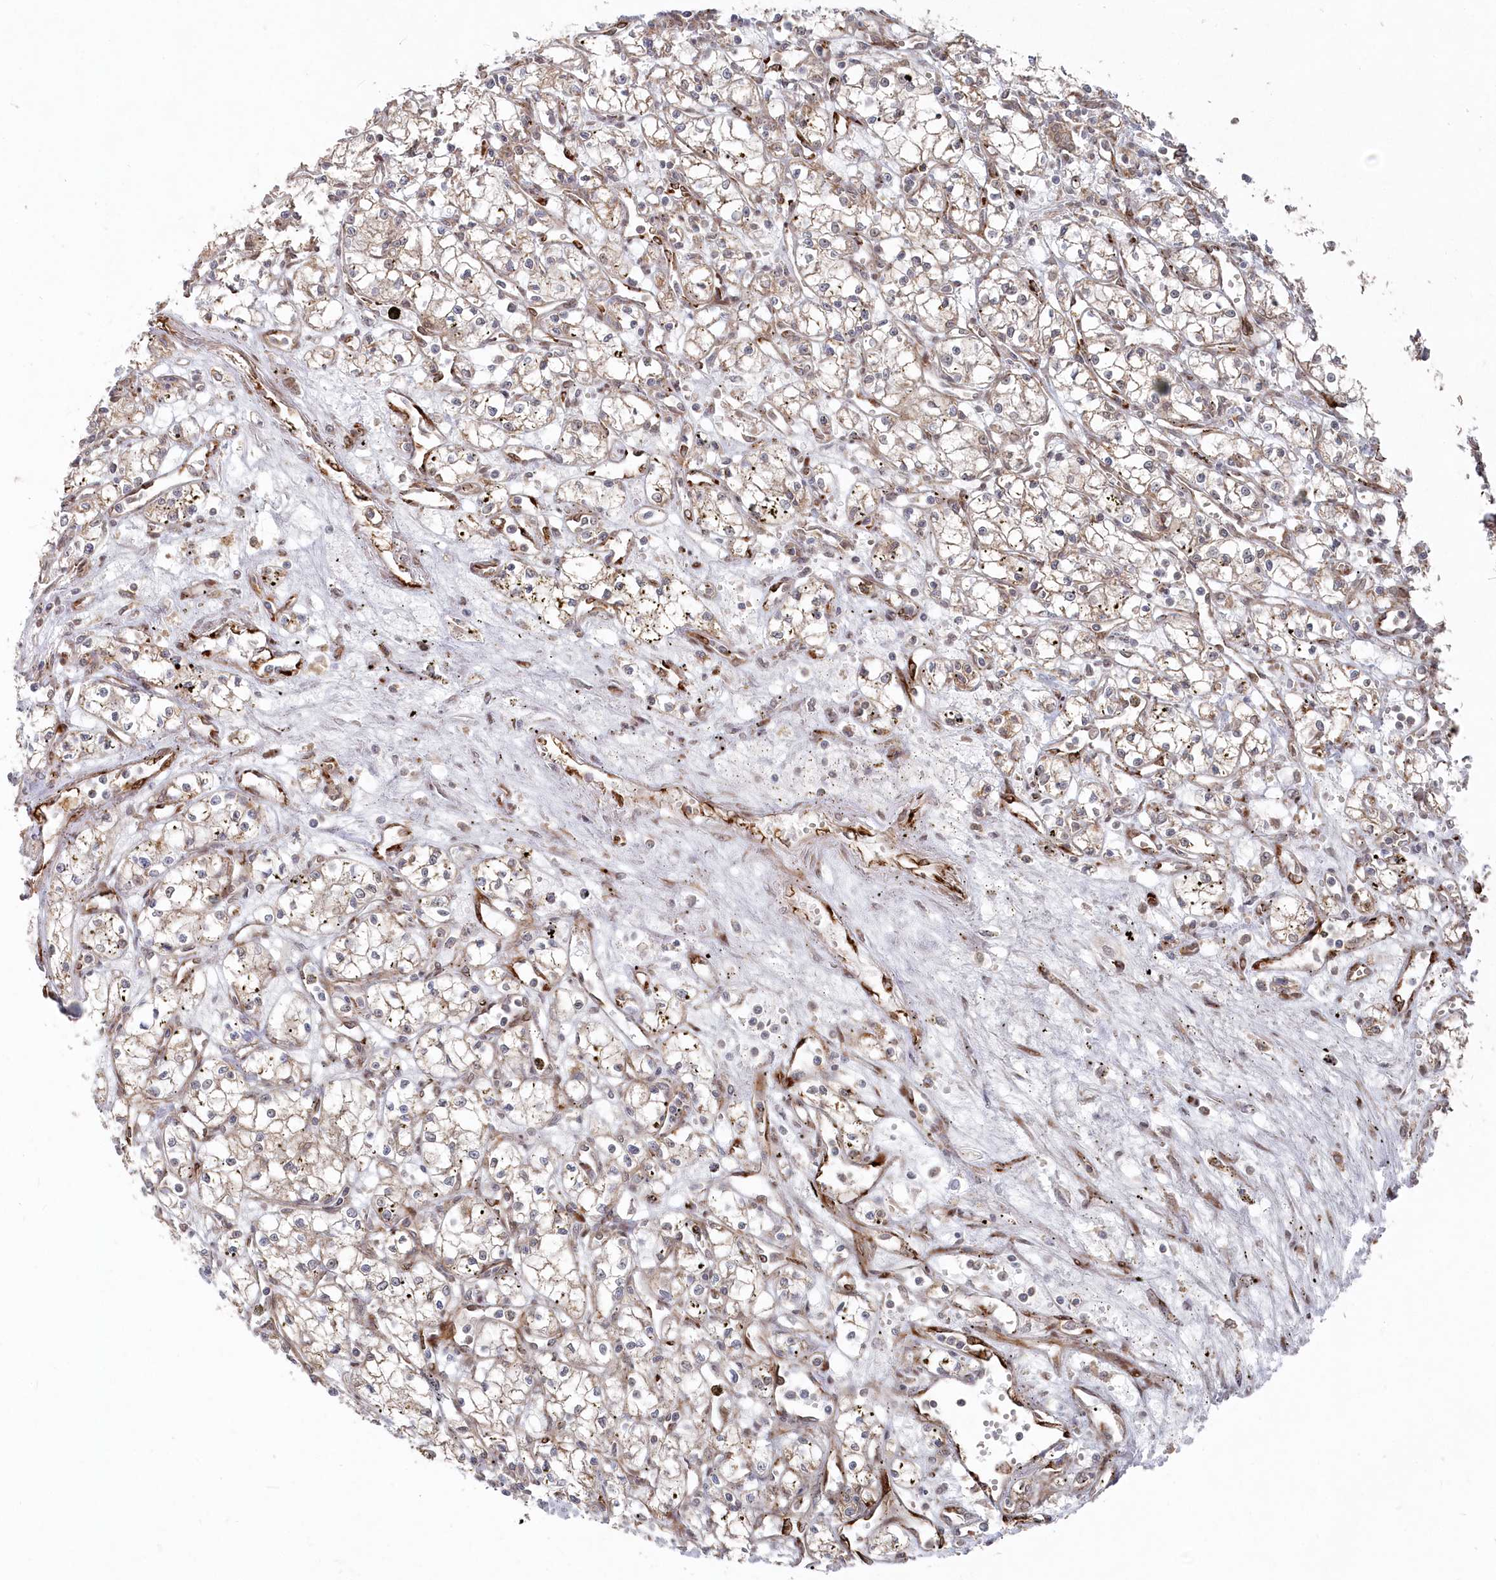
{"staining": {"intensity": "weak", "quantity": "<25%", "location": "cytoplasmic/membranous"}, "tissue": "renal cancer", "cell_type": "Tumor cells", "image_type": "cancer", "snomed": [{"axis": "morphology", "description": "Adenocarcinoma, NOS"}, {"axis": "topography", "description": "Kidney"}], "caption": "This is an immunohistochemistry (IHC) micrograph of renal adenocarcinoma. There is no staining in tumor cells.", "gene": "POLR3A", "patient": {"sex": "male", "age": 59}}